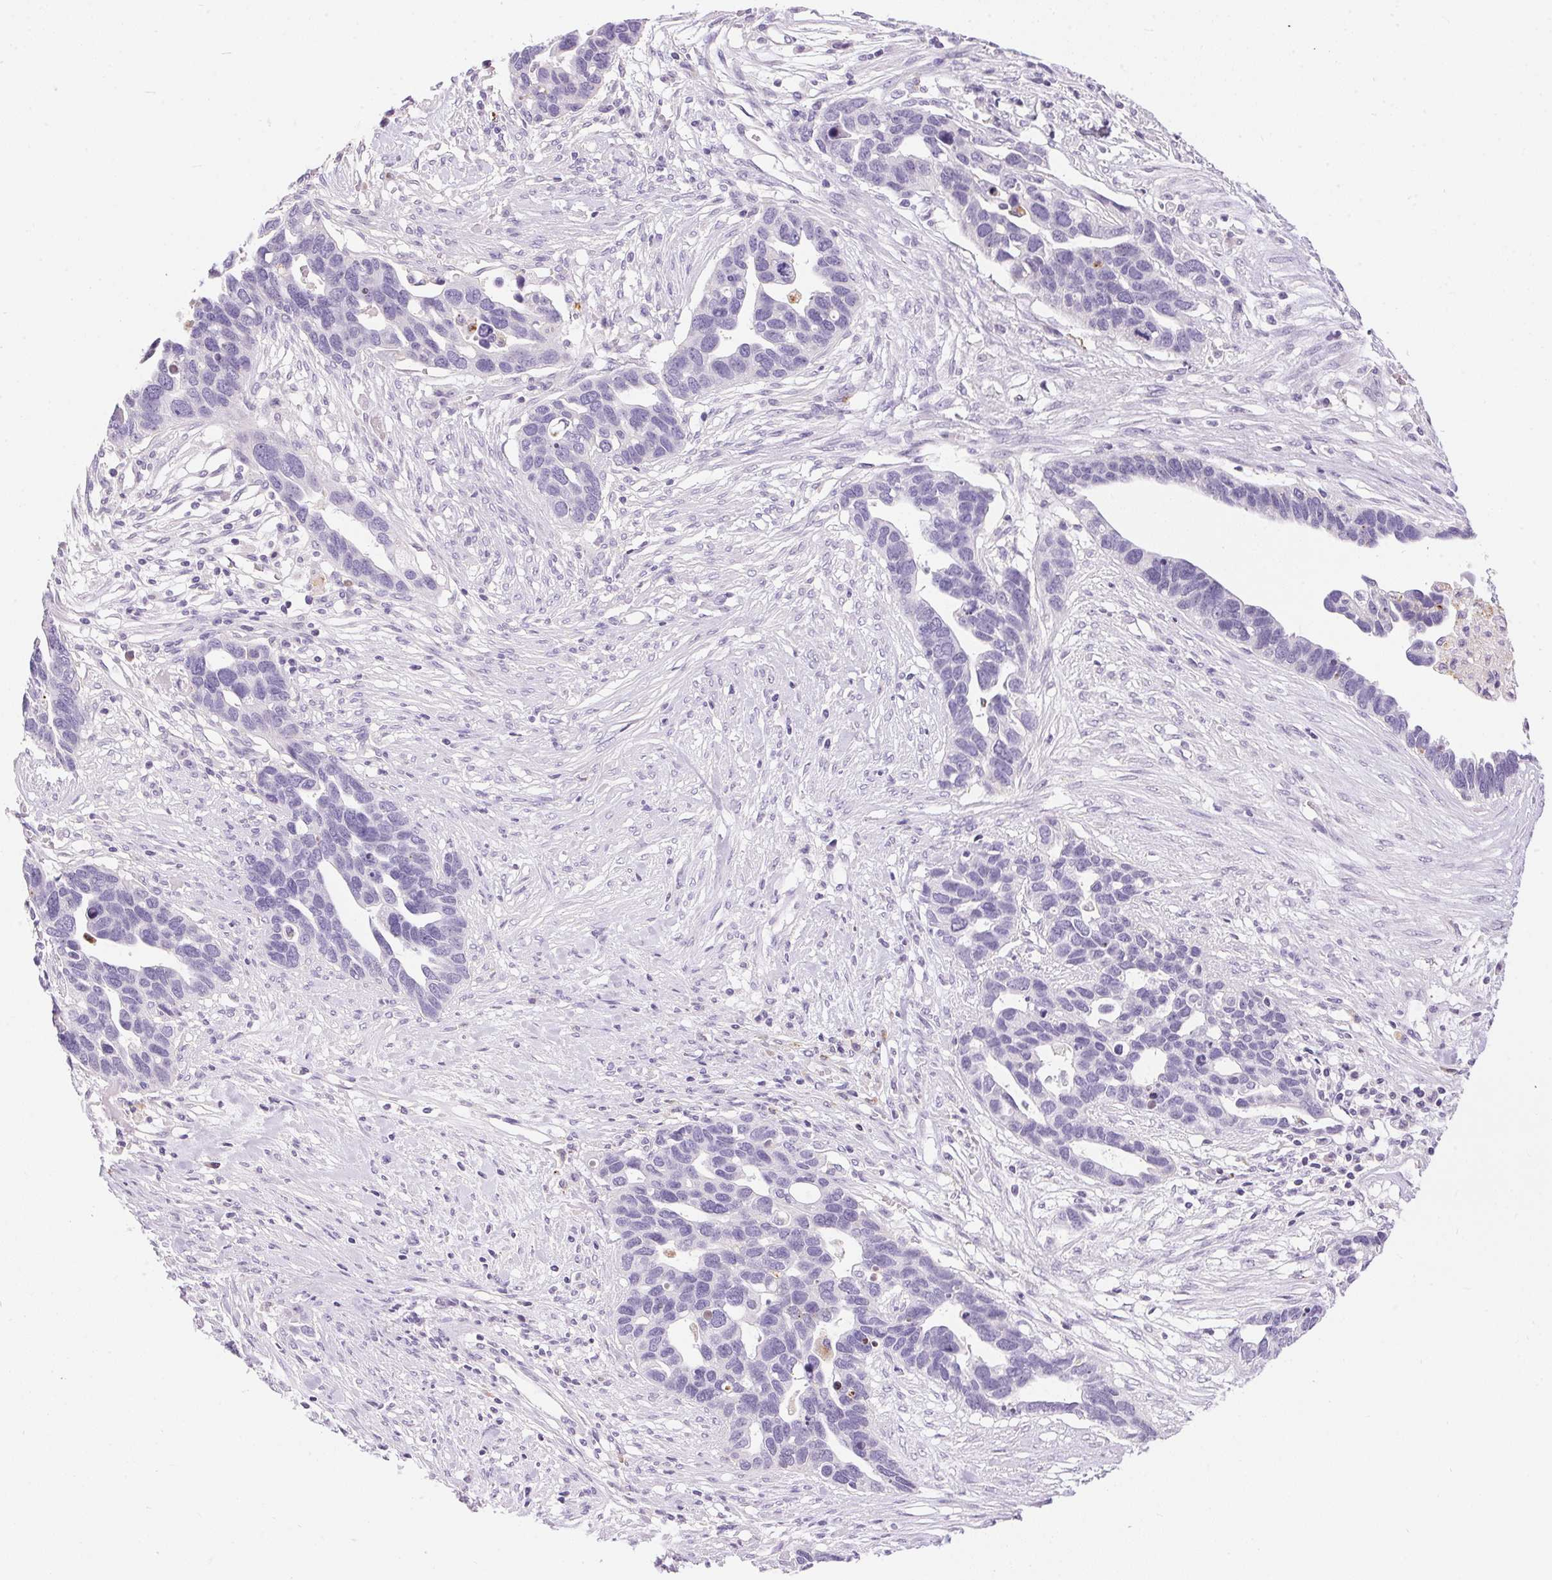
{"staining": {"intensity": "negative", "quantity": "none", "location": "none"}, "tissue": "ovarian cancer", "cell_type": "Tumor cells", "image_type": "cancer", "snomed": [{"axis": "morphology", "description": "Cystadenocarcinoma, serous, NOS"}, {"axis": "topography", "description": "Ovary"}], "caption": "Immunohistochemistry (IHC) of serous cystadenocarcinoma (ovarian) exhibits no positivity in tumor cells.", "gene": "PNLIPRP3", "patient": {"sex": "female", "age": 54}}